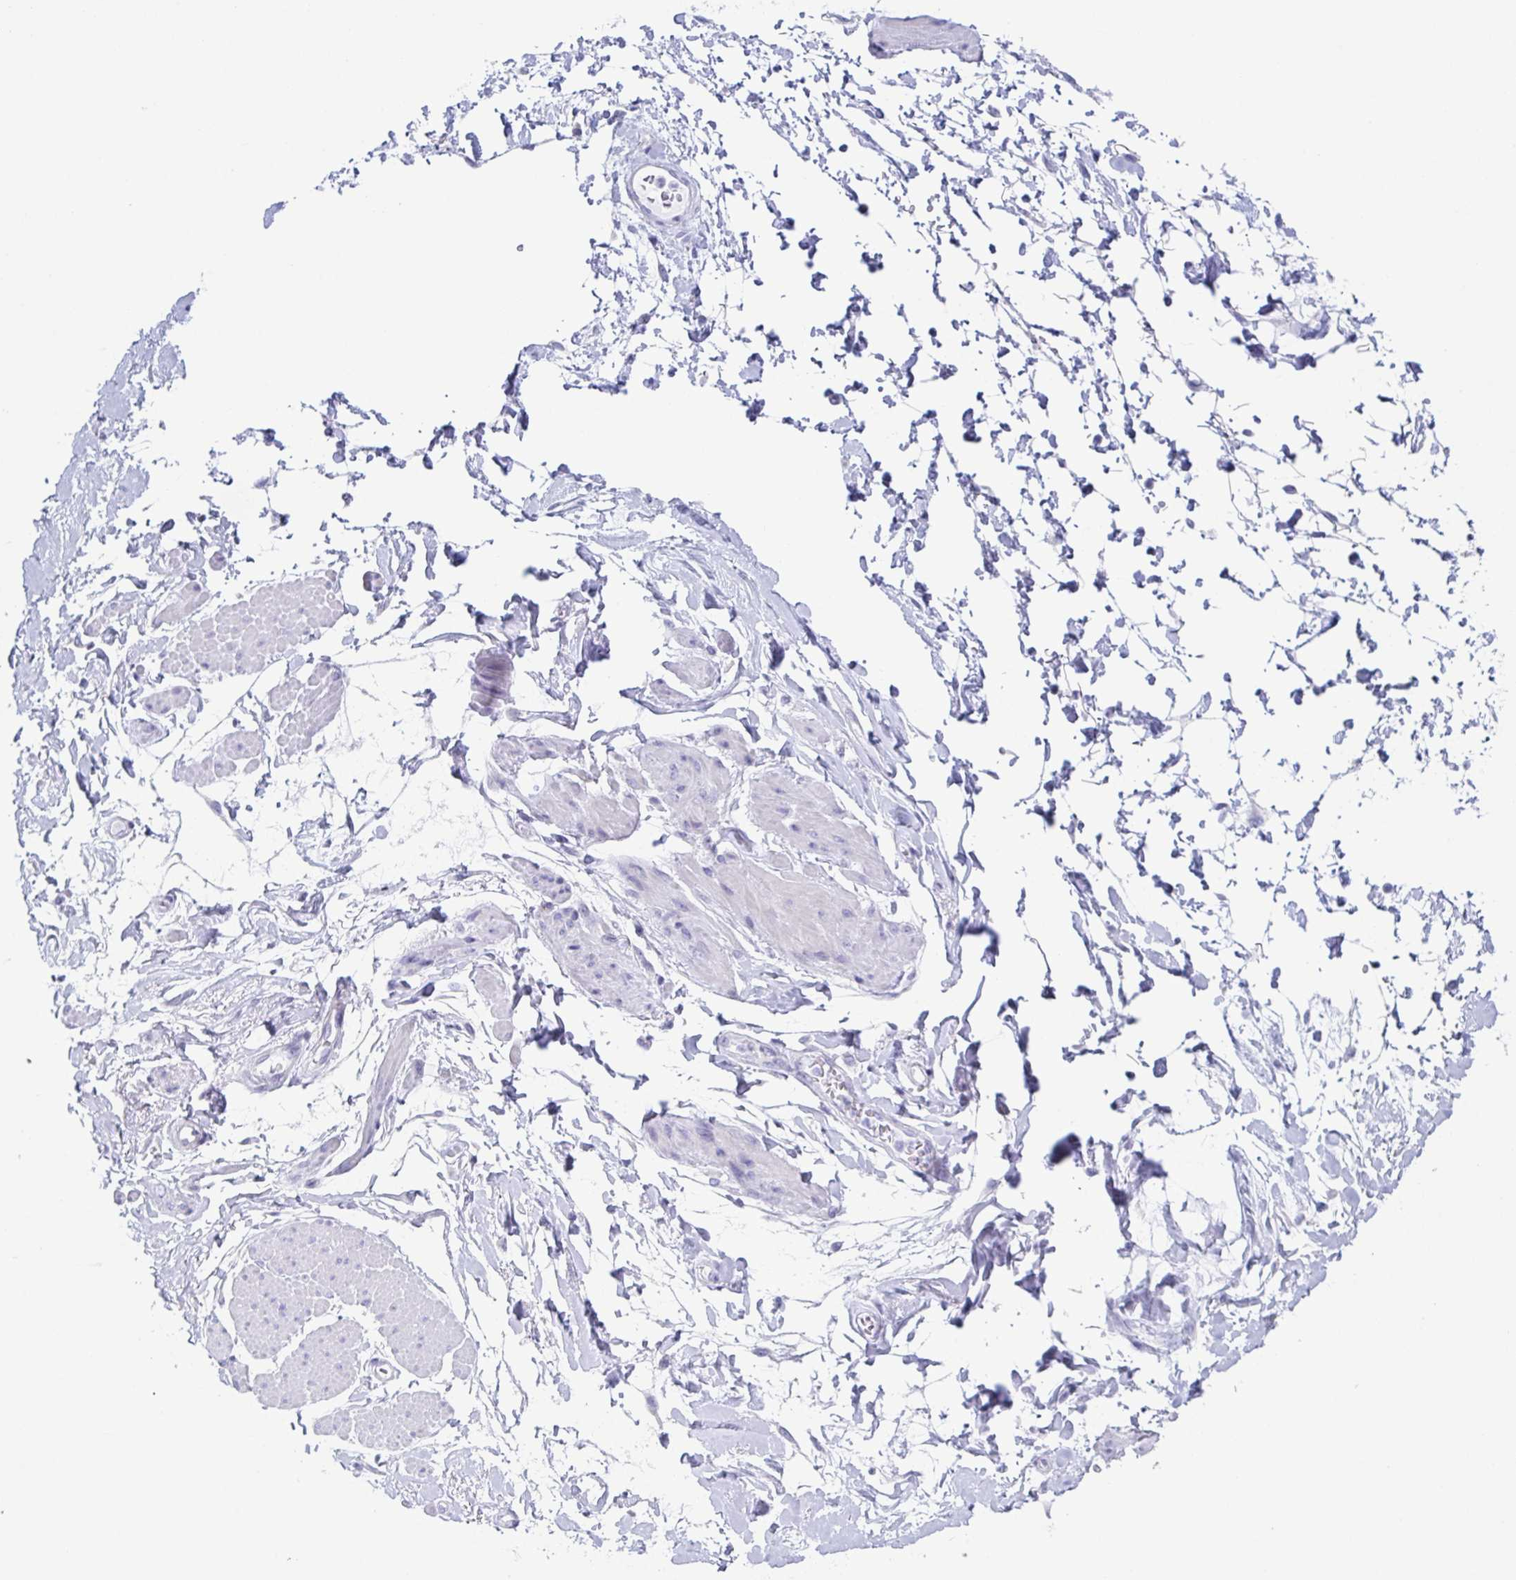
{"staining": {"intensity": "negative", "quantity": "none", "location": "none"}, "tissue": "adipose tissue", "cell_type": "Adipocytes", "image_type": "normal", "snomed": [{"axis": "morphology", "description": "Normal tissue, NOS"}, {"axis": "topography", "description": "Urinary bladder"}, {"axis": "topography", "description": "Peripheral nerve tissue"}], "caption": "DAB (3,3'-diaminobenzidine) immunohistochemical staining of normal adipose tissue exhibits no significant positivity in adipocytes. (Brightfield microscopy of DAB (3,3'-diaminobenzidine) IHC at high magnification).", "gene": "PRR27", "patient": {"sex": "female", "age": 60}}